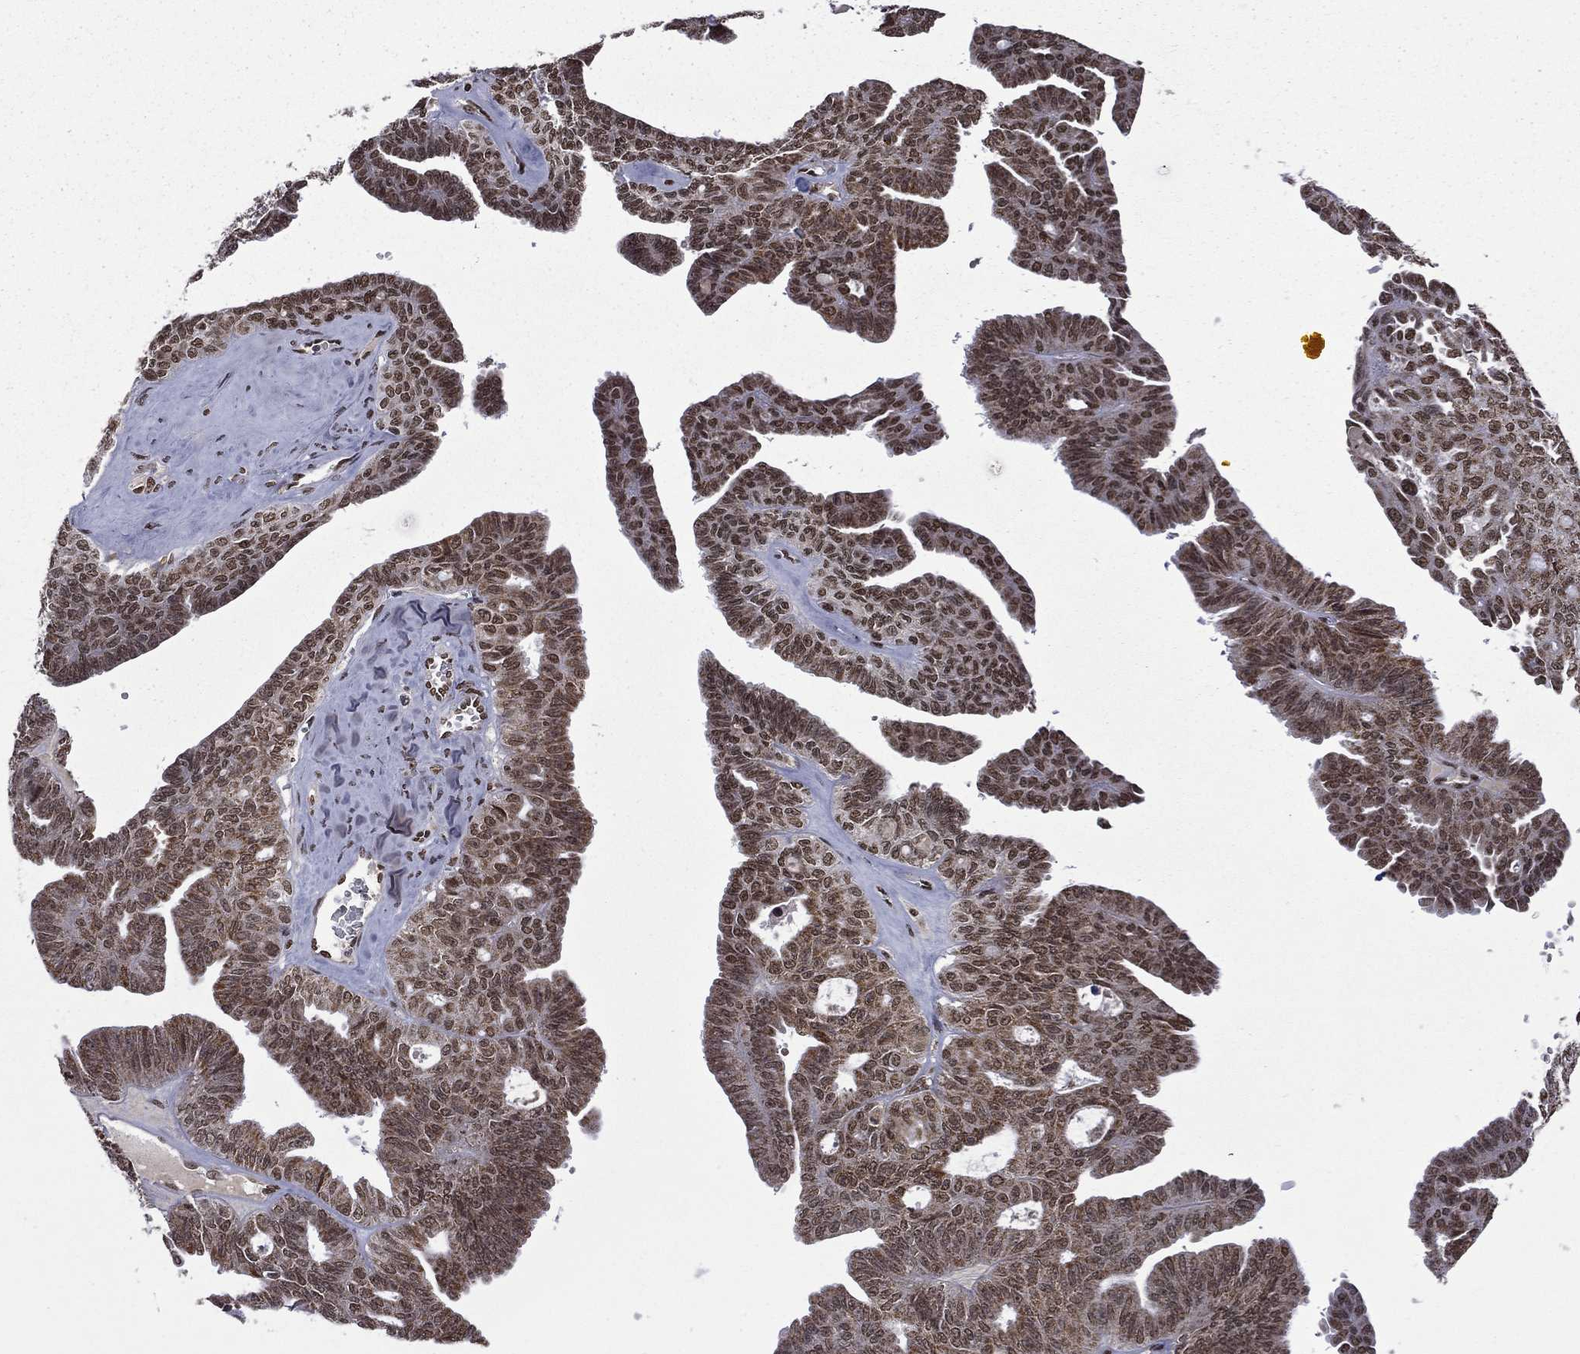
{"staining": {"intensity": "strong", "quantity": ">75%", "location": "nuclear"}, "tissue": "ovarian cancer", "cell_type": "Tumor cells", "image_type": "cancer", "snomed": [{"axis": "morphology", "description": "Cystadenocarcinoma, serous, NOS"}, {"axis": "topography", "description": "Ovary"}], "caption": "Protein staining by IHC reveals strong nuclear expression in about >75% of tumor cells in ovarian cancer.", "gene": "C5orf24", "patient": {"sex": "female", "age": 71}}